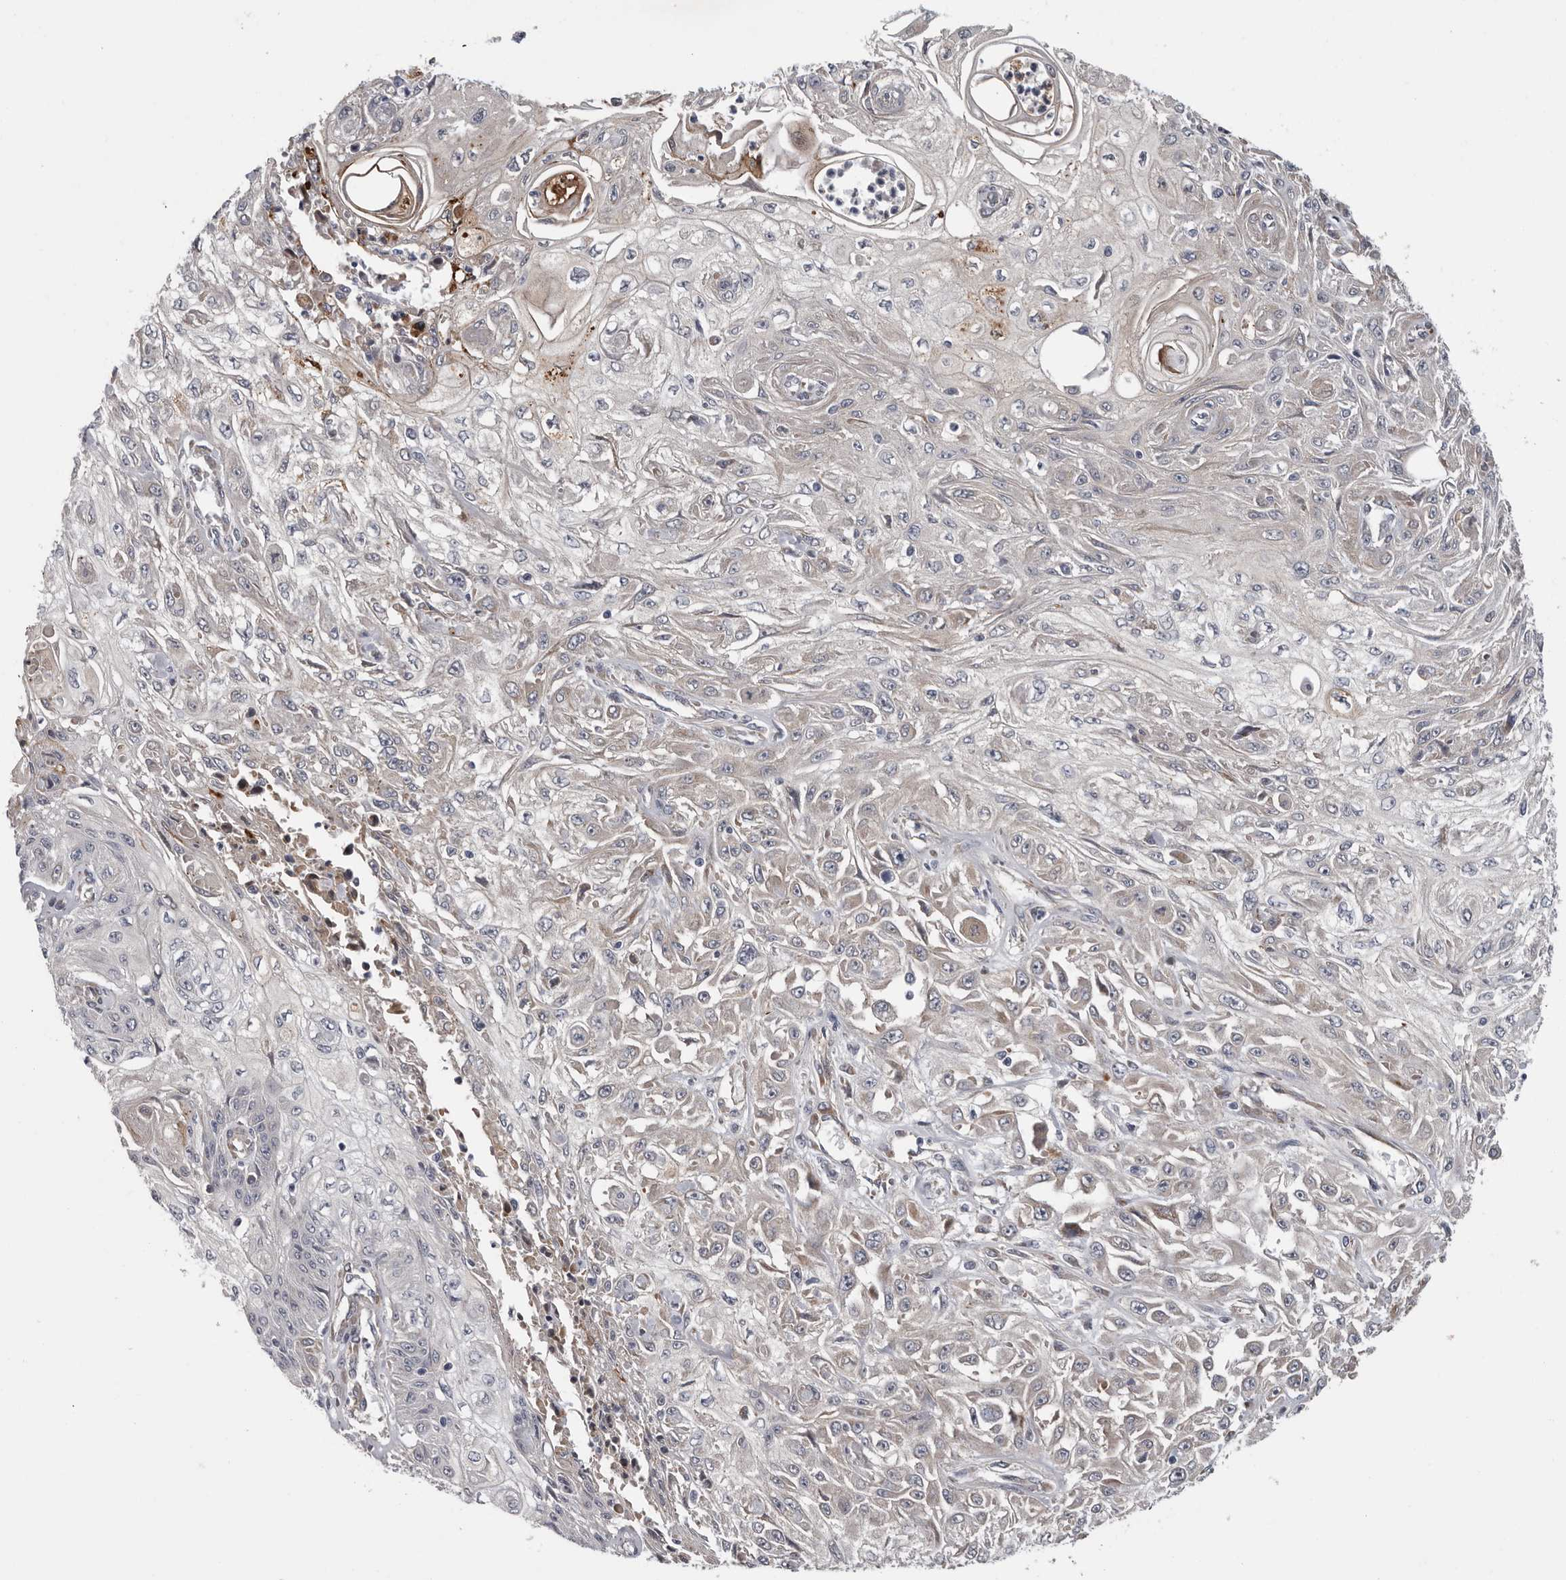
{"staining": {"intensity": "moderate", "quantity": "<25%", "location": "cytoplasmic/membranous"}, "tissue": "skin cancer", "cell_type": "Tumor cells", "image_type": "cancer", "snomed": [{"axis": "morphology", "description": "Squamous cell carcinoma, NOS"}, {"axis": "morphology", "description": "Squamous cell carcinoma, metastatic, NOS"}, {"axis": "topography", "description": "Skin"}, {"axis": "topography", "description": "Lymph node"}], "caption": "About <25% of tumor cells in human skin cancer demonstrate moderate cytoplasmic/membranous protein staining as visualized by brown immunohistochemical staining.", "gene": "ATXN3L", "patient": {"sex": "male", "age": 75}}